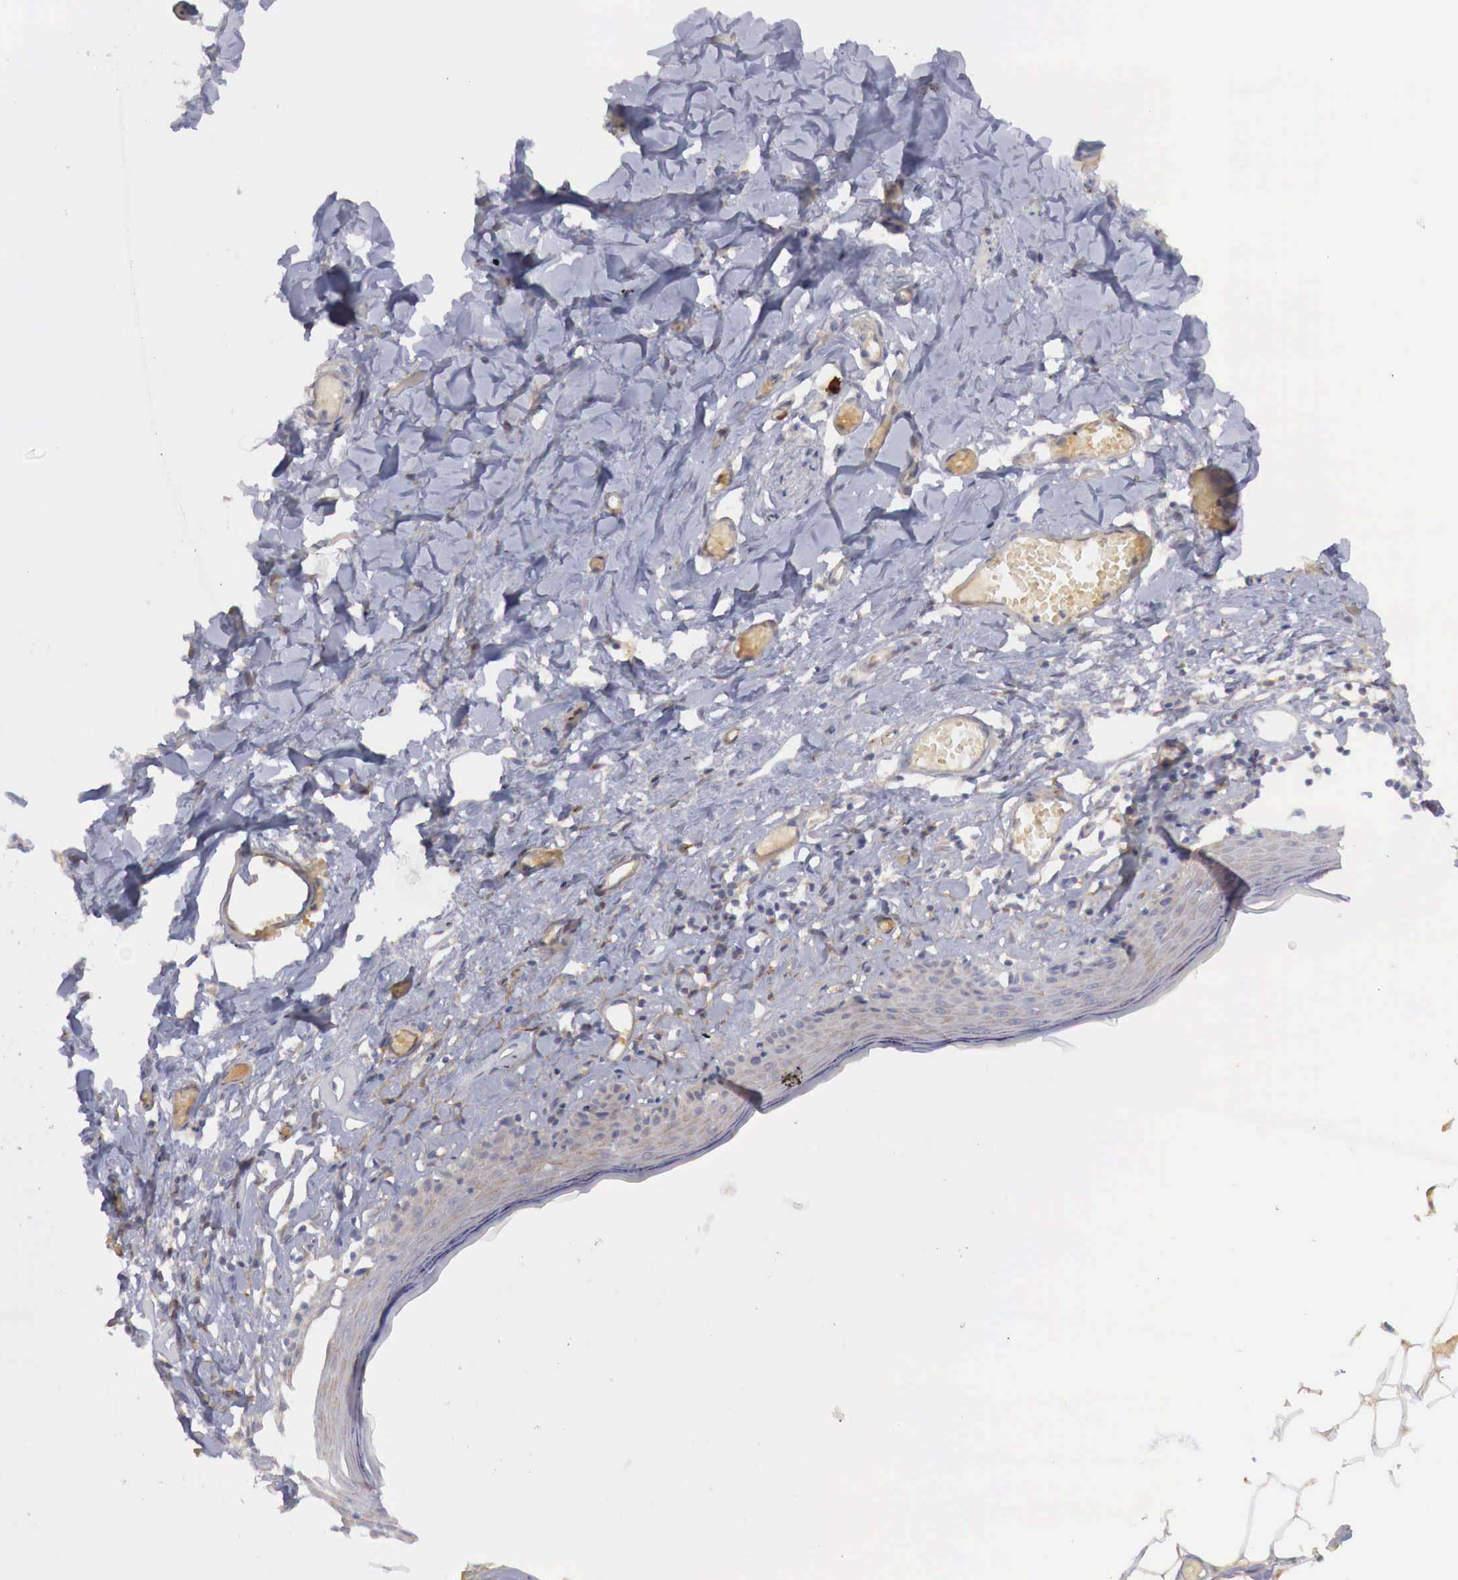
{"staining": {"intensity": "weak", "quantity": "<25%", "location": "cytoplasmic/membranous"}, "tissue": "skin", "cell_type": "Epidermal cells", "image_type": "normal", "snomed": [{"axis": "morphology", "description": "Normal tissue, NOS"}, {"axis": "topography", "description": "Vascular tissue"}, {"axis": "topography", "description": "Vulva"}, {"axis": "topography", "description": "Peripheral nerve tissue"}], "caption": "The image demonstrates no significant positivity in epidermal cells of skin.", "gene": "KLHDC7B", "patient": {"sex": "female", "age": 86}}